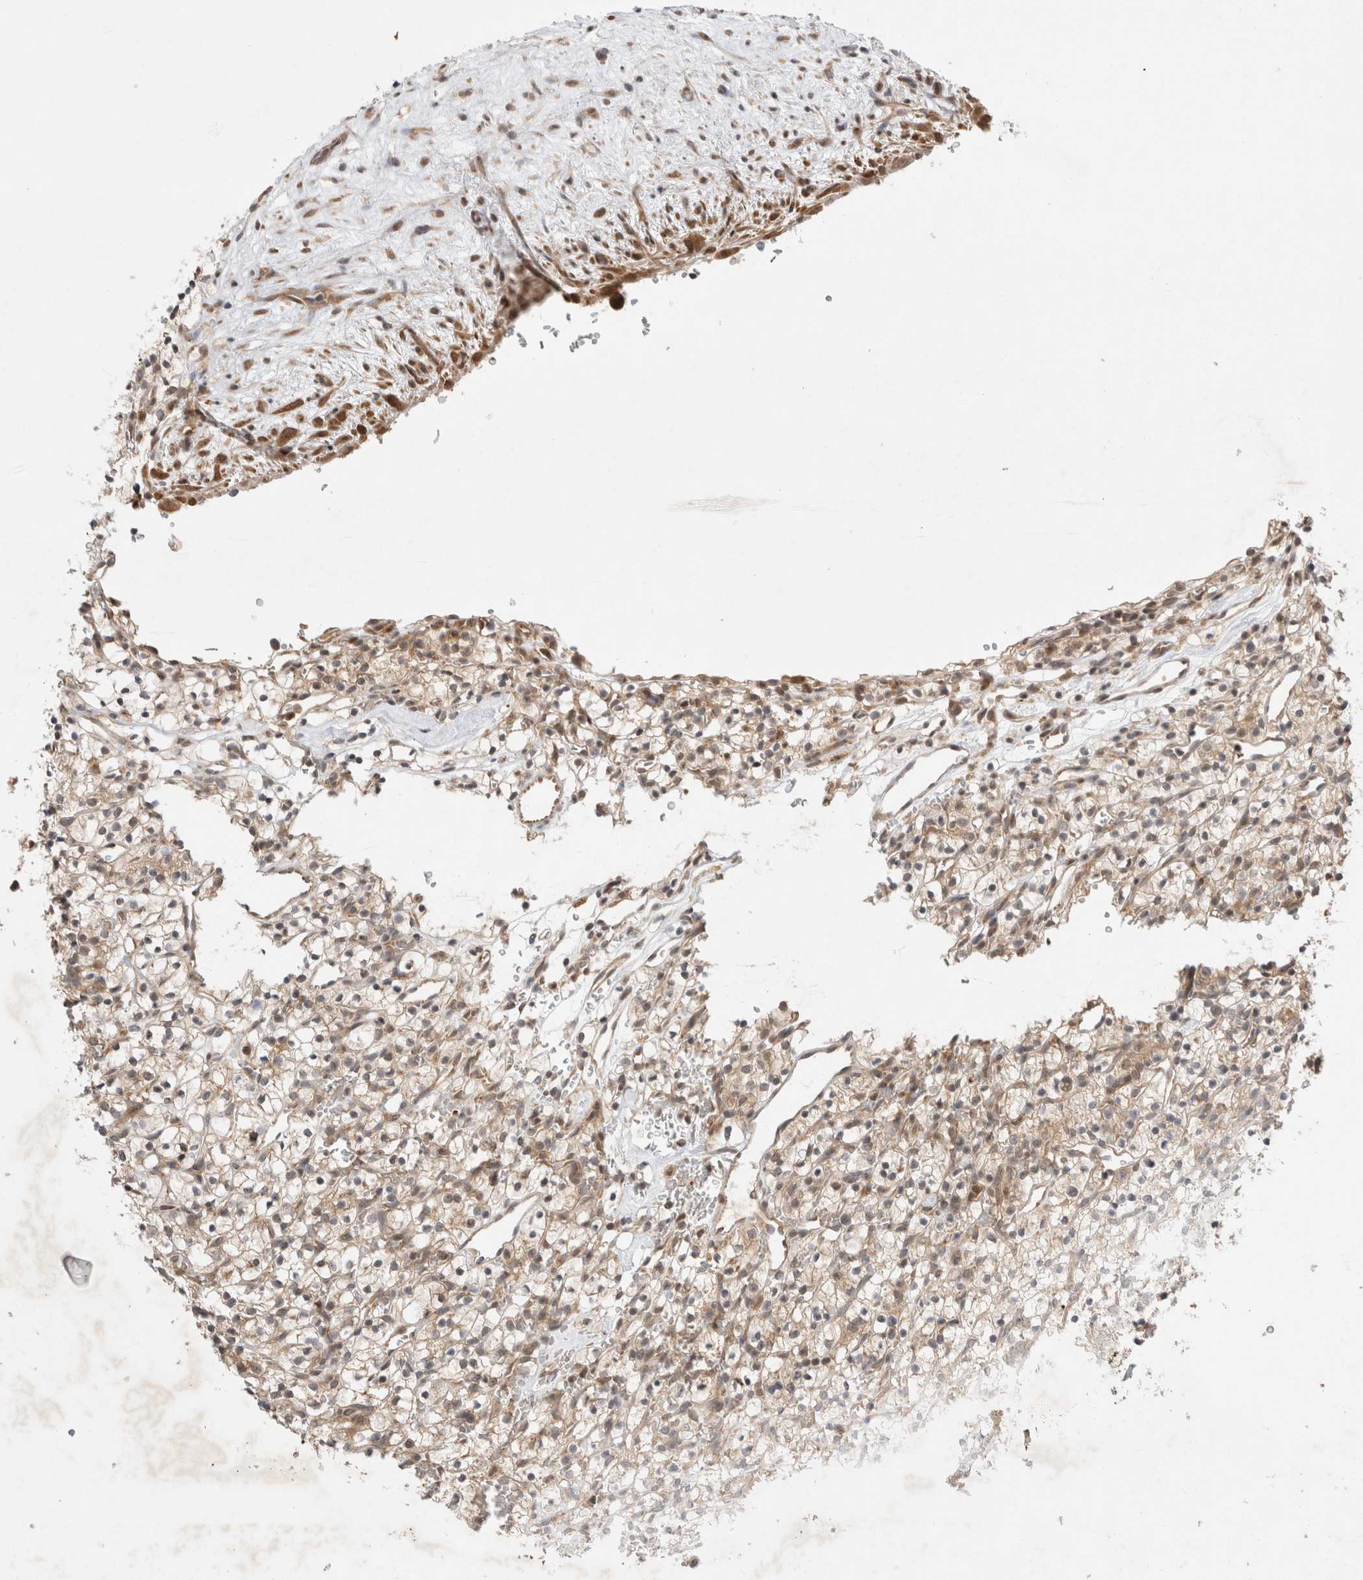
{"staining": {"intensity": "weak", "quantity": "25%-75%", "location": "cytoplasmic/membranous"}, "tissue": "renal cancer", "cell_type": "Tumor cells", "image_type": "cancer", "snomed": [{"axis": "morphology", "description": "Adenocarcinoma, NOS"}, {"axis": "topography", "description": "Kidney"}], "caption": "There is low levels of weak cytoplasmic/membranous staining in tumor cells of renal cancer, as demonstrated by immunohistochemical staining (brown color).", "gene": "EIF3E", "patient": {"sex": "female", "age": 57}}